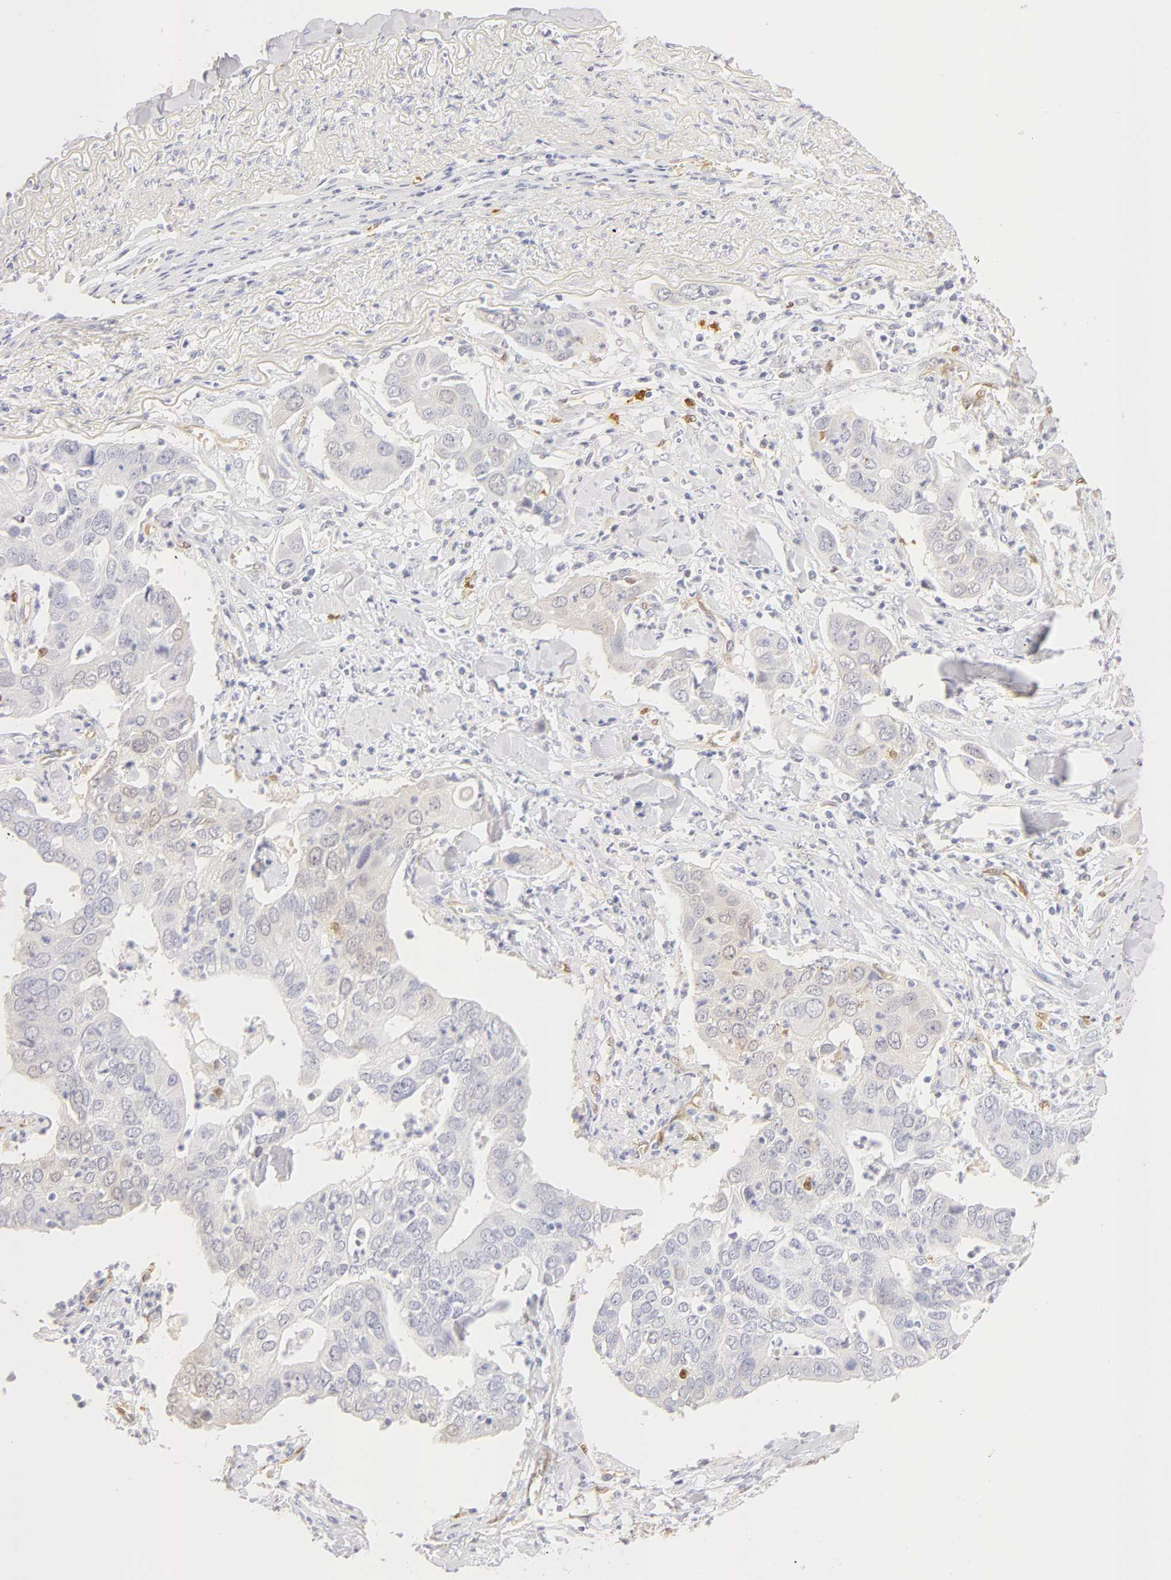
{"staining": {"intensity": "negative", "quantity": "none", "location": "none"}, "tissue": "lung cancer", "cell_type": "Tumor cells", "image_type": "cancer", "snomed": [{"axis": "morphology", "description": "Adenocarcinoma, NOS"}, {"axis": "topography", "description": "Lung"}], "caption": "Immunohistochemical staining of human lung adenocarcinoma shows no significant expression in tumor cells. Brightfield microscopy of immunohistochemistry stained with DAB (brown) and hematoxylin (blue), captured at high magnification.", "gene": "CA2", "patient": {"sex": "male", "age": 48}}